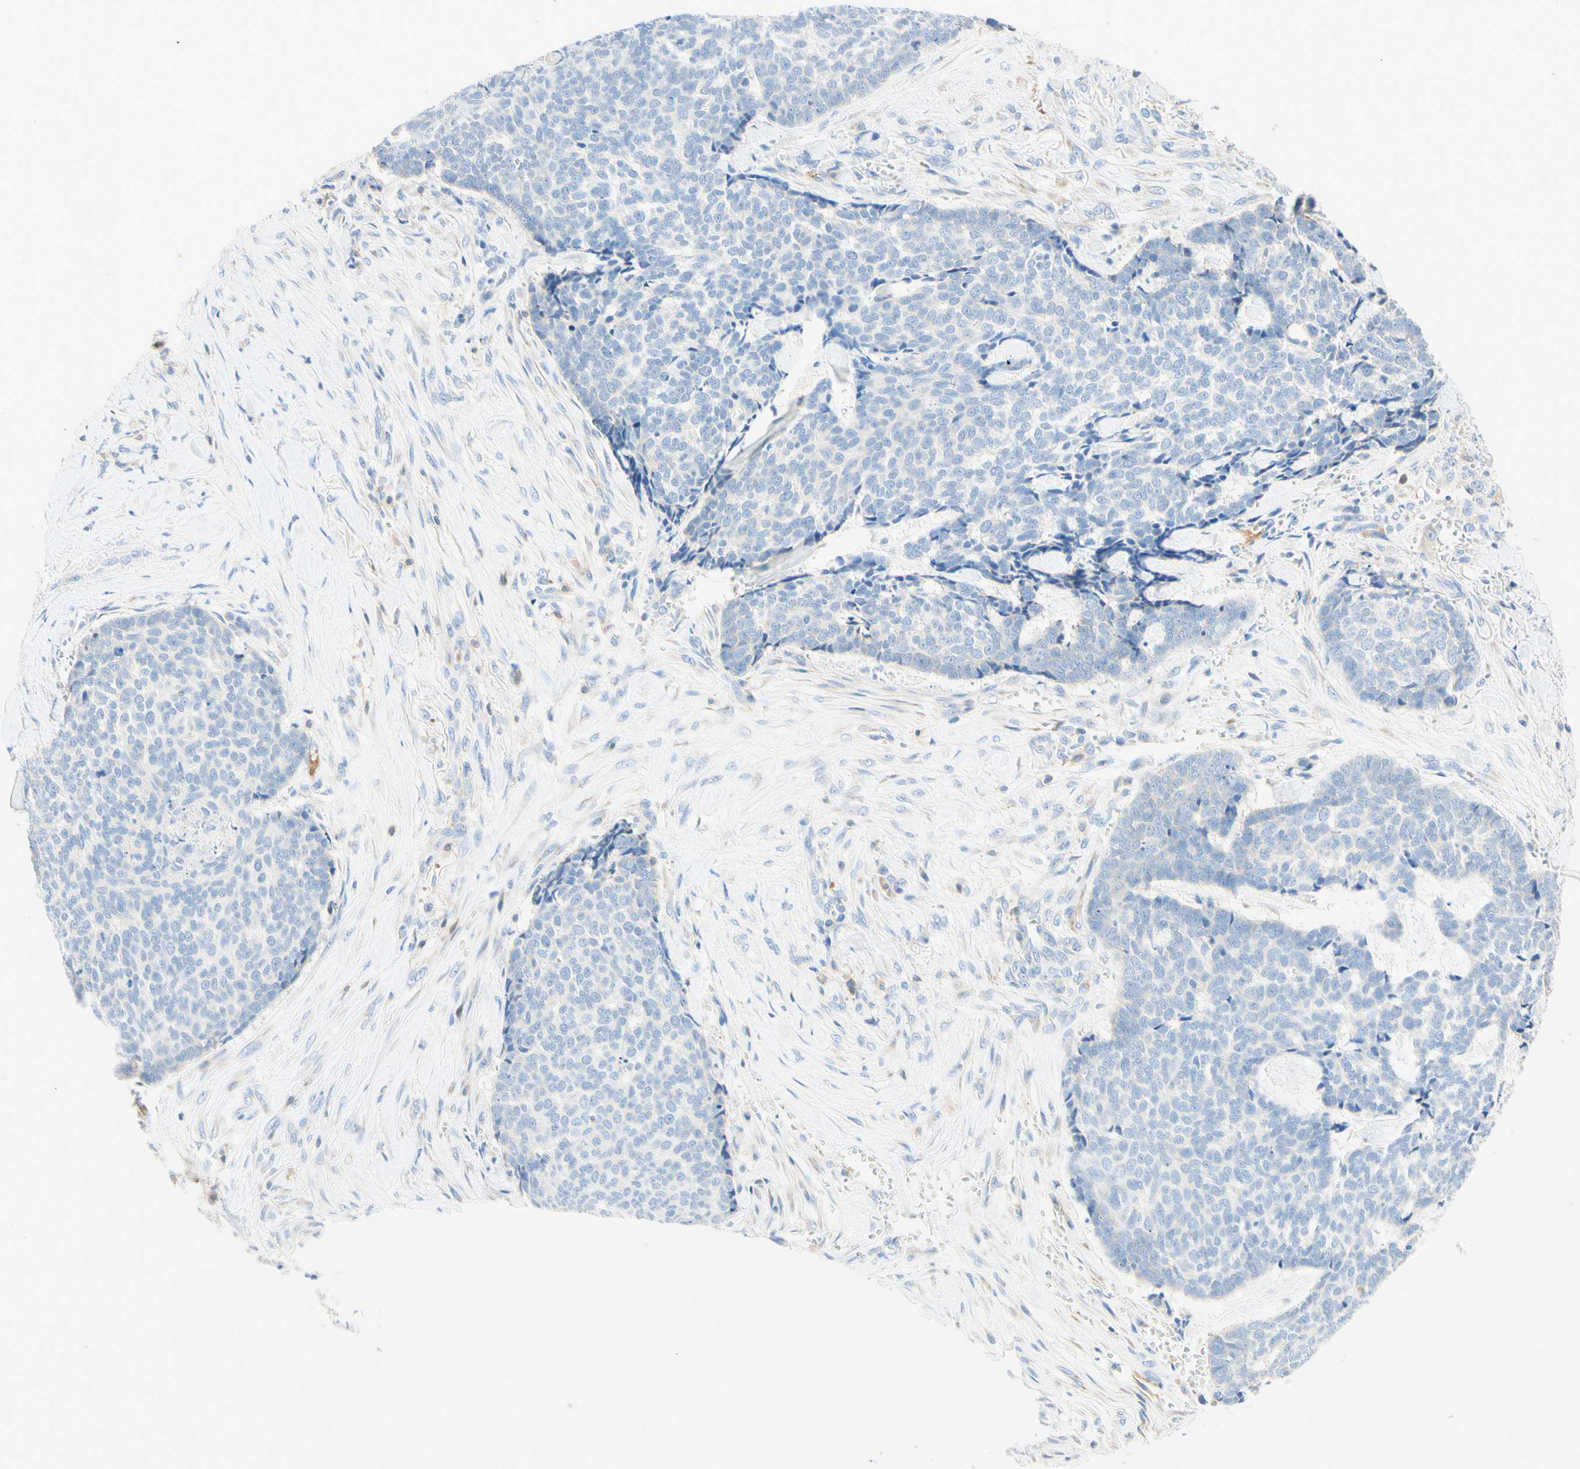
{"staining": {"intensity": "negative", "quantity": "none", "location": "none"}, "tissue": "skin cancer", "cell_type": "Tumor cells", "image_type": "cancer", "snomed": [{"axis": "morphology", "description": "Basal cell carcinoma"}, {"axis": "topography", "description": "Skin"}], "caption": "The immunohistochemistry (IHC) histopathology image has no significant expression in tumor cells of skin cancer (basal cell carcinoma) tissue. Brightfield microscopy of immunohistochemistry (IHC) stained with DAB (brown) and hematoxylin (blue), captured at high magnification.", "gene": "LAT", "patient": {"sex": "male", "age": 84}}